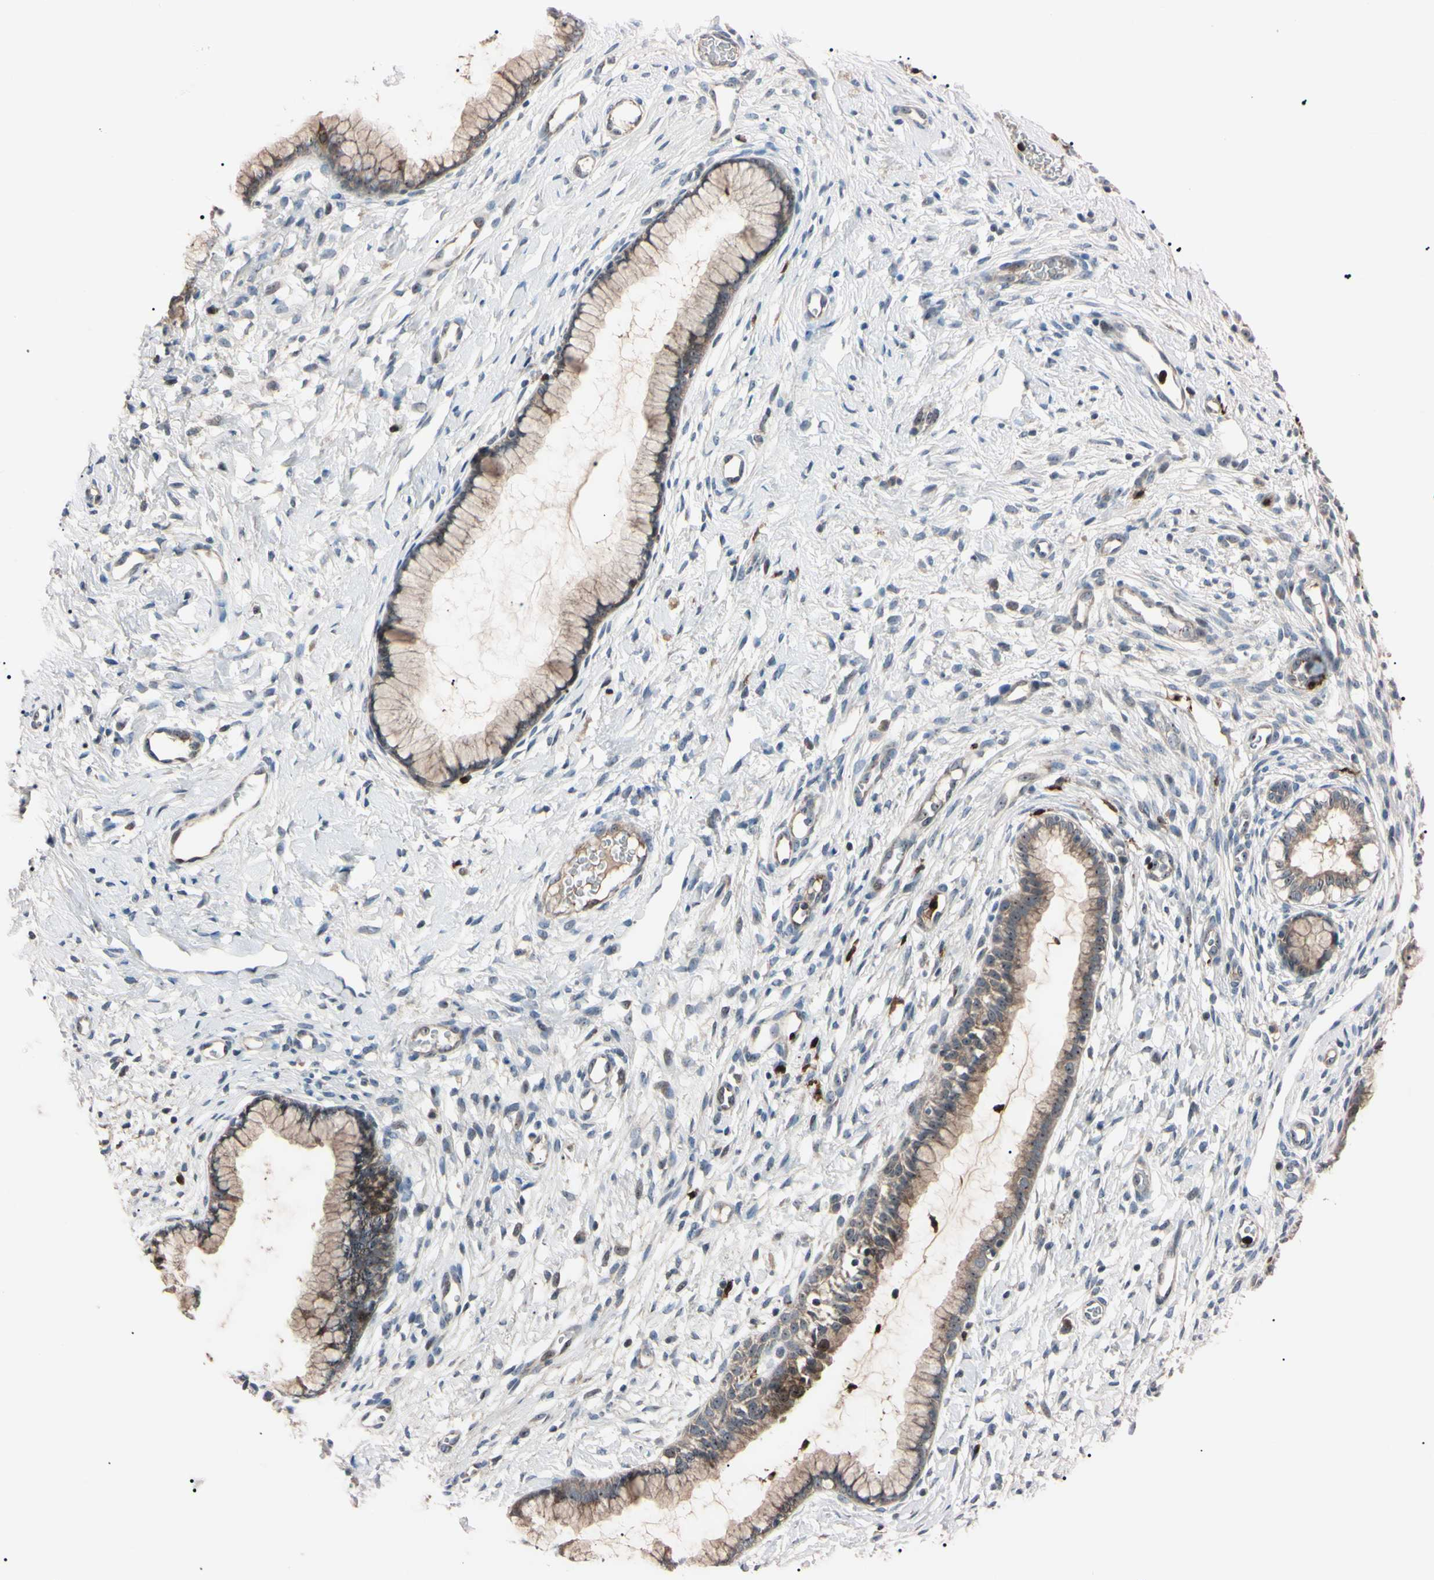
{"staining": {"intensity": "weak", "quantity": ">75%", "location": "cytoplasmic/membranous"}, "tissue": "cervix", "cell_type": "Glandular cells", "image_type": "normal", "snomed": [{"axis": "morphology", "description": "Normal tissue, NOS"}, {"axis": "topography", "description": "Cervix"}], "caption": "Brown immunohistochemical staining in benign cervix reveals weak cytoplasmic/membranous positivity in about >75% of glandular cells.", "gene": "TRAF5", "patient": {"sex": "female", "age": 65}}